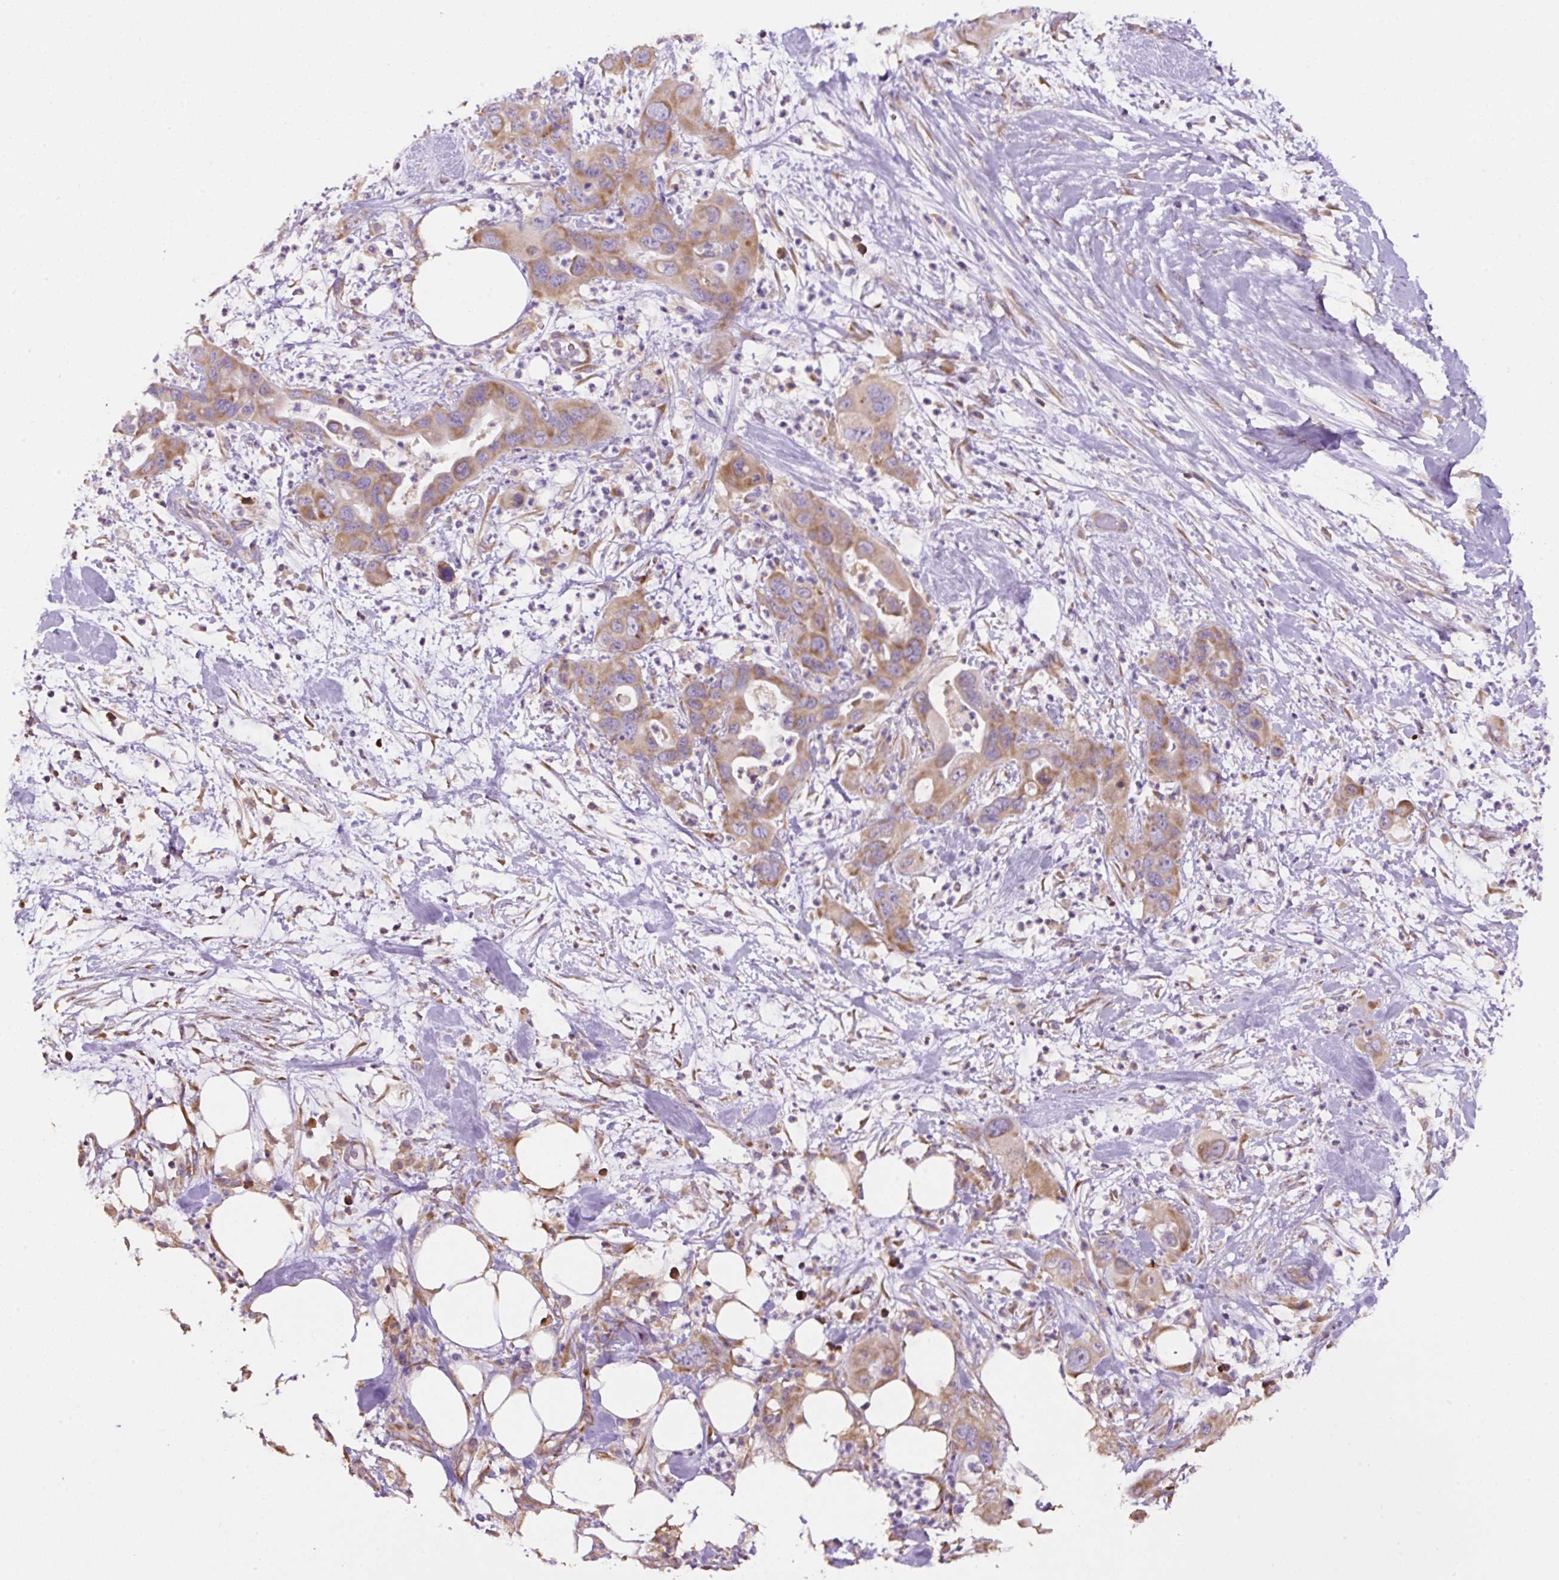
{"staining": {"intensity": "moderate", "quantity": ">75%", "location": "cytoplasmic/membranous"}, "tissue": "pancreatic cancer", "cell_type": "Tumor cells", "image_type": "cancer", "snomed": [{"axis": "morphology", "description": "Adenocarcinoma, NOS"}, {"axis": "topography", "description": "Pancreas"}], "caption": "The micrograph reveals immunohistochemical staining of pancreatic cancer (adenocarcinoma). There is moderate cytoplasmic/membranous staining is present in approximately >75% of tumor cells. Using DAB (3,3'-diaminobenzidine) (brown) and hematoxylin (blue) stains, captured at high magnification using brightfield microscopy.", "gene": "RPS23", "patient": {"sex": "female", "age": 71}}